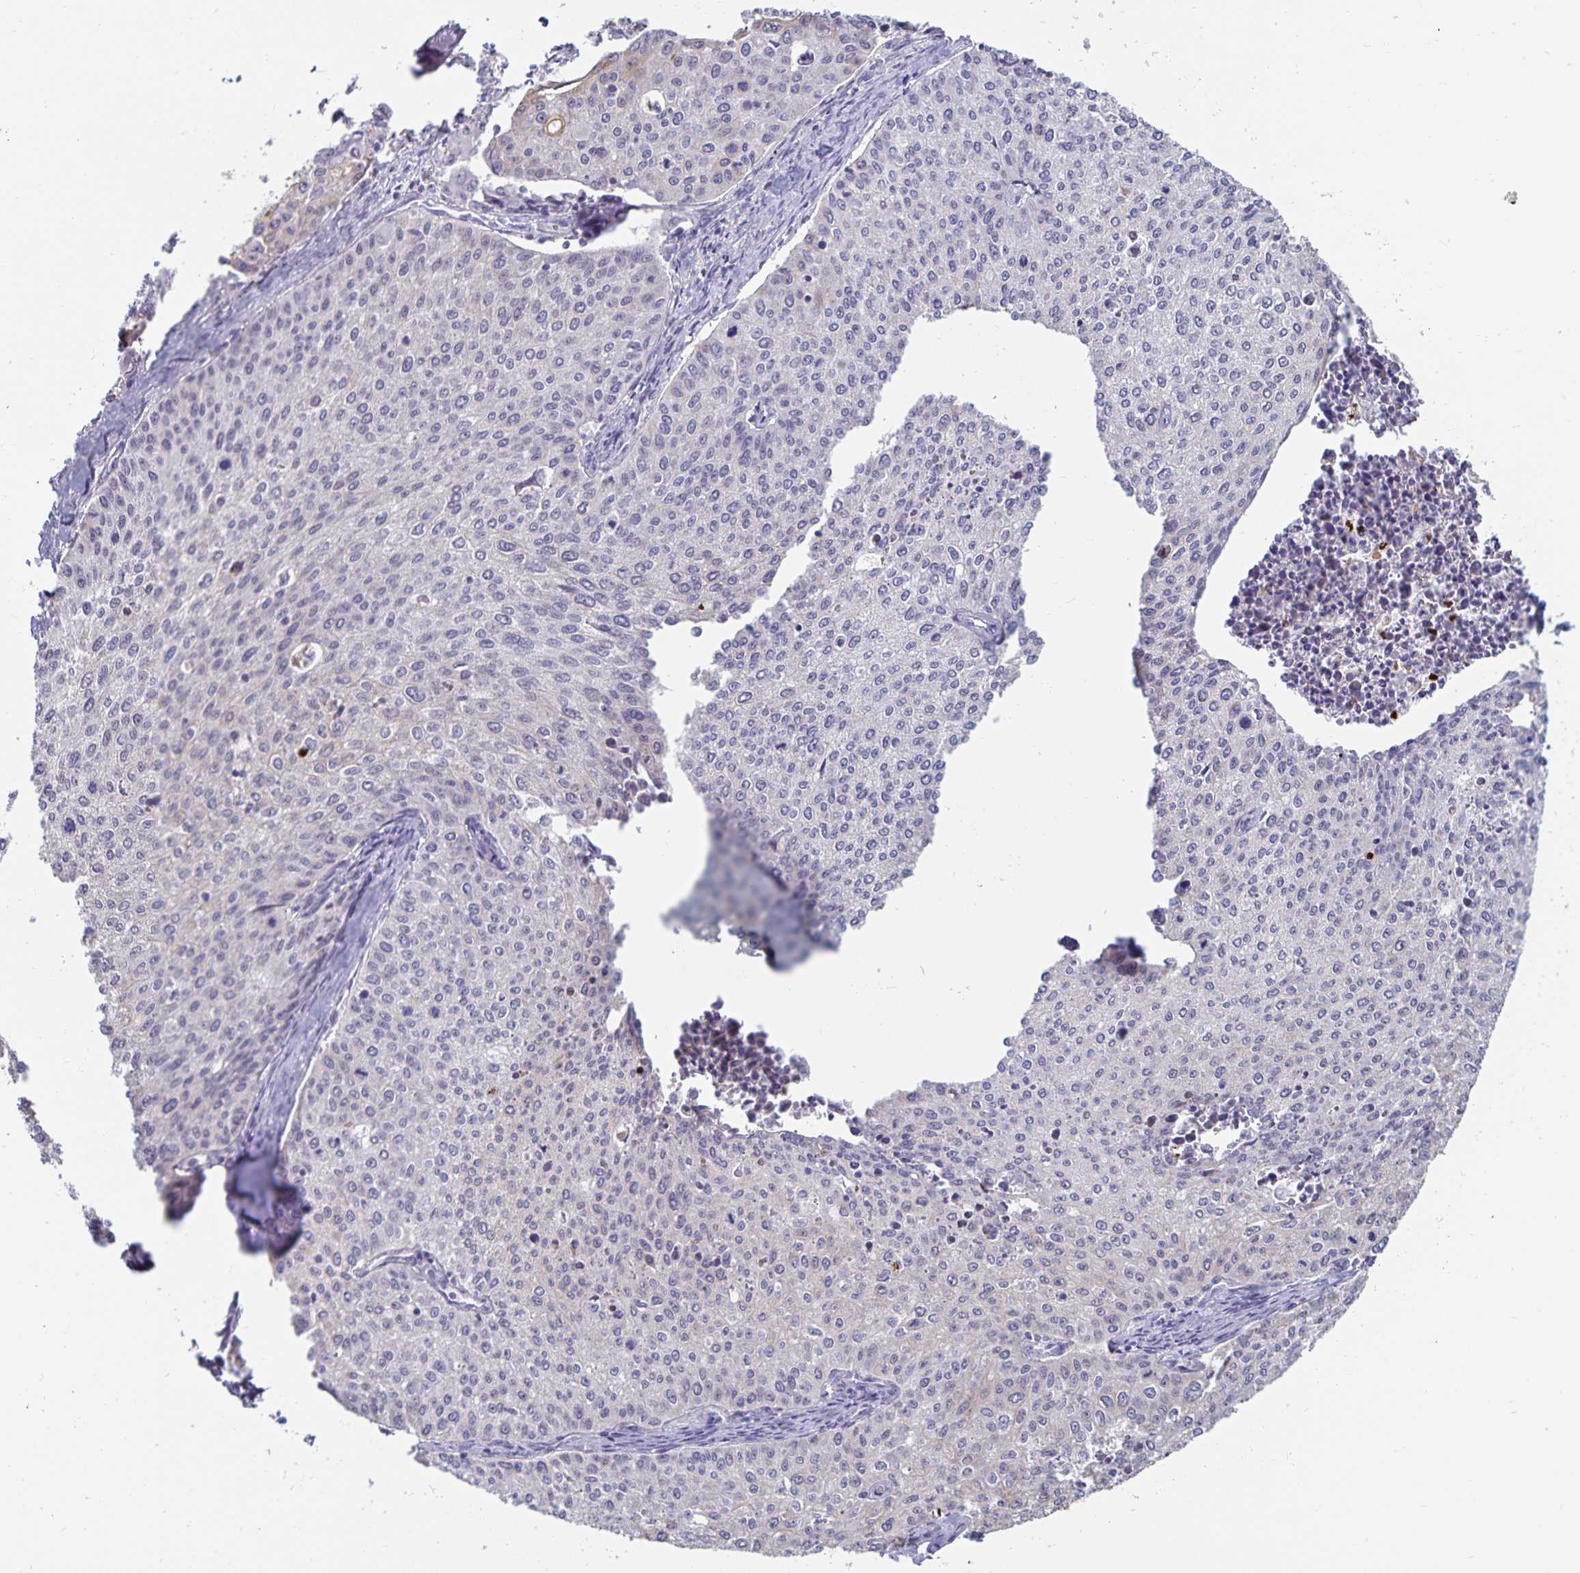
{"staining": {"intensity": "moderate", "quantity": "<25%", "location": "cytoplasmic/membranous"}, "tissue": "cervical cancer", "cell_type": "Tumor cells", "image_type": "cancer", "snomed": [{"axis": "morphology", "description": "Squamous cell carcinoma, NOS"}, {"axis": "topography", "description": "Cervix"}], "caption": "A high-resolution histopathology image shows IHC staining of cervical cancer (squamous cell carcinoma), which exhibits moderate cytoplasmic/membranous expression in approximately <25% of tumor cells. (brown staining indicates protein expression, while blue staining denotes nuclei).", "gene": "CDKN2B", "patient": {"sex": "female", "age": 38}}